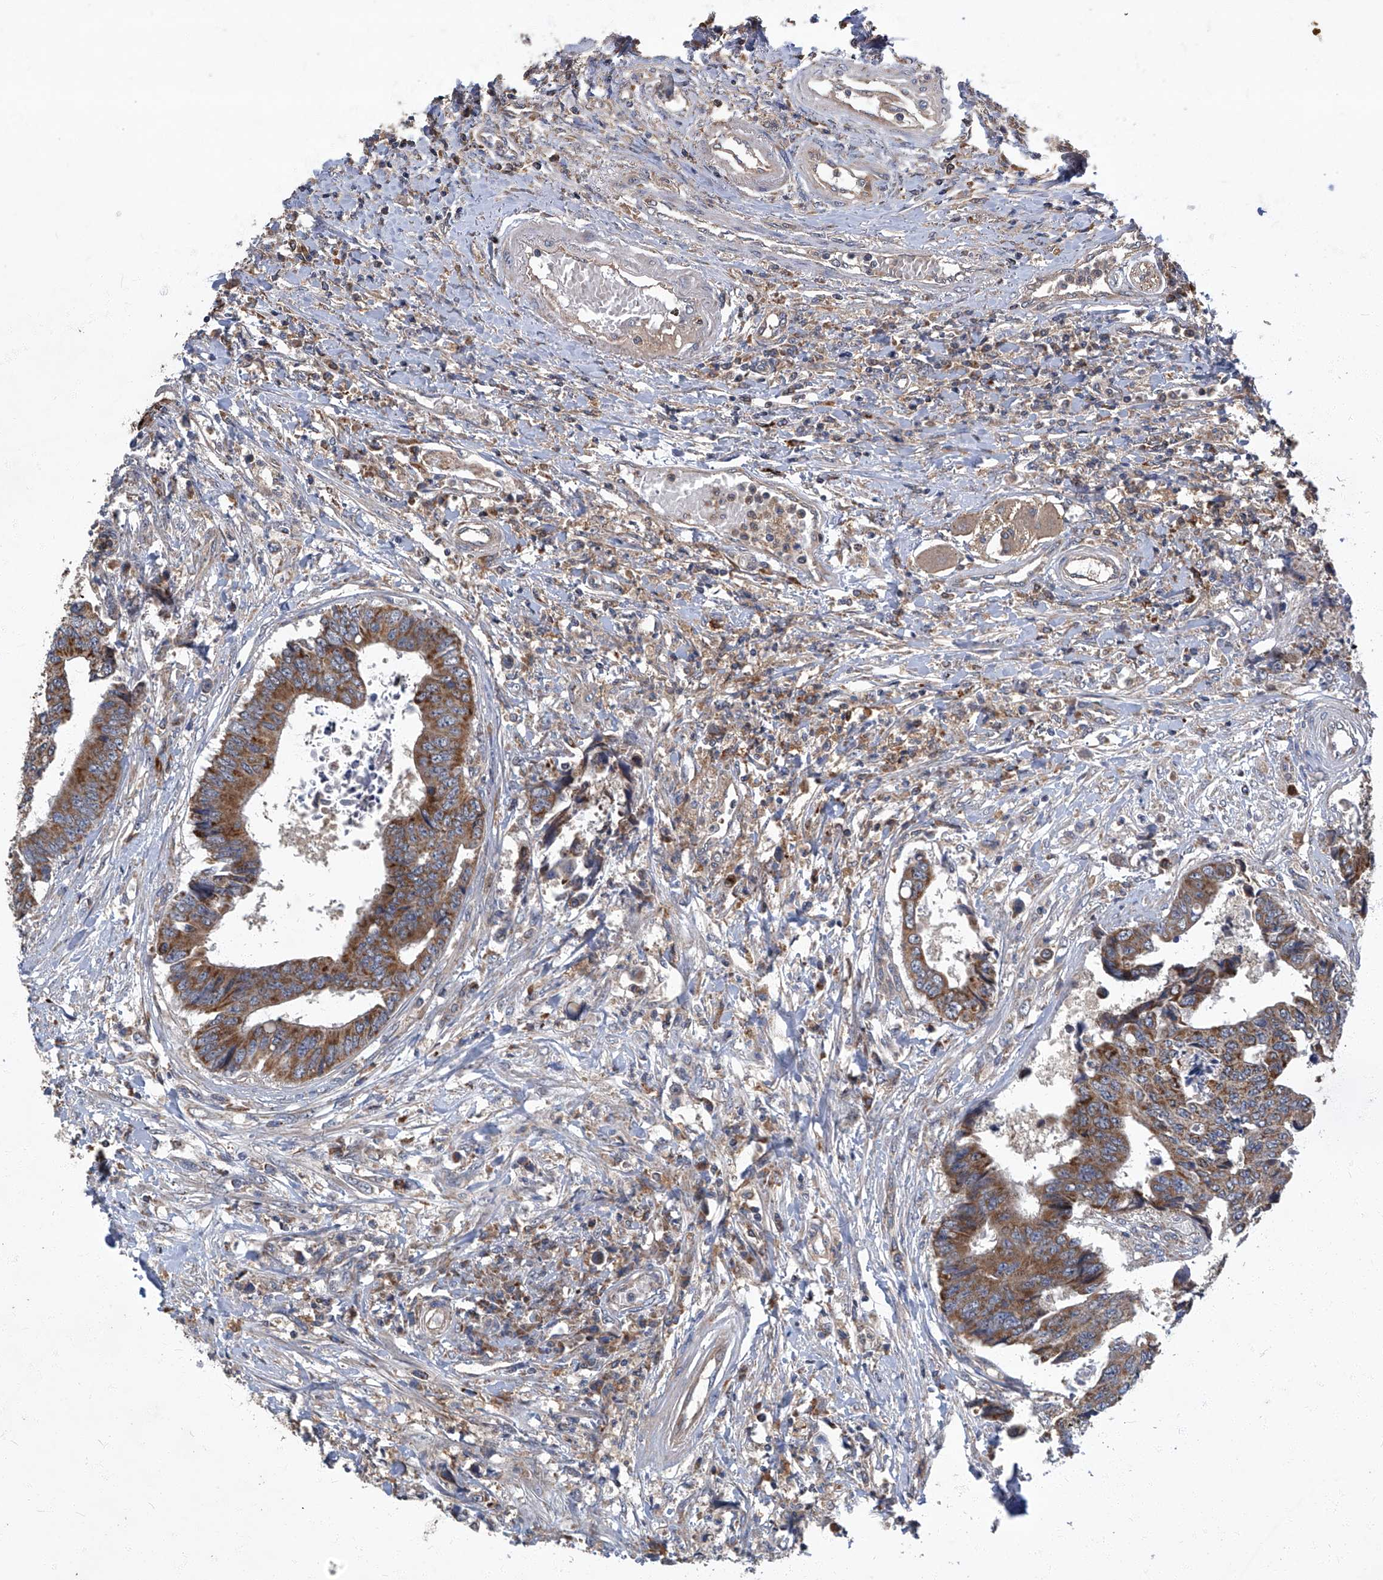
{"staining": {"intensity": "moderate", "quantity": ">75%", "location": "cytoplasmic/membranous"}, "tissue": "colorectal cancer", "cell_type": "Tumor cells", "image_type": "cancer", "snomed": [{"axis": "morphology", "description": "Adenocarcinoma, NOS"}, {"axis": "topography", "description": "Rectum"}], "caption": "Colorectal adenocarcinoma tissue exhibits moderate cytoplasmic/membranous positivity in about >75% of tumor cells (IHC, brightfield microscopy, high magnification).", "gene": "TNFRSF13B", "patient": {"sex": "male", "age": 84}}